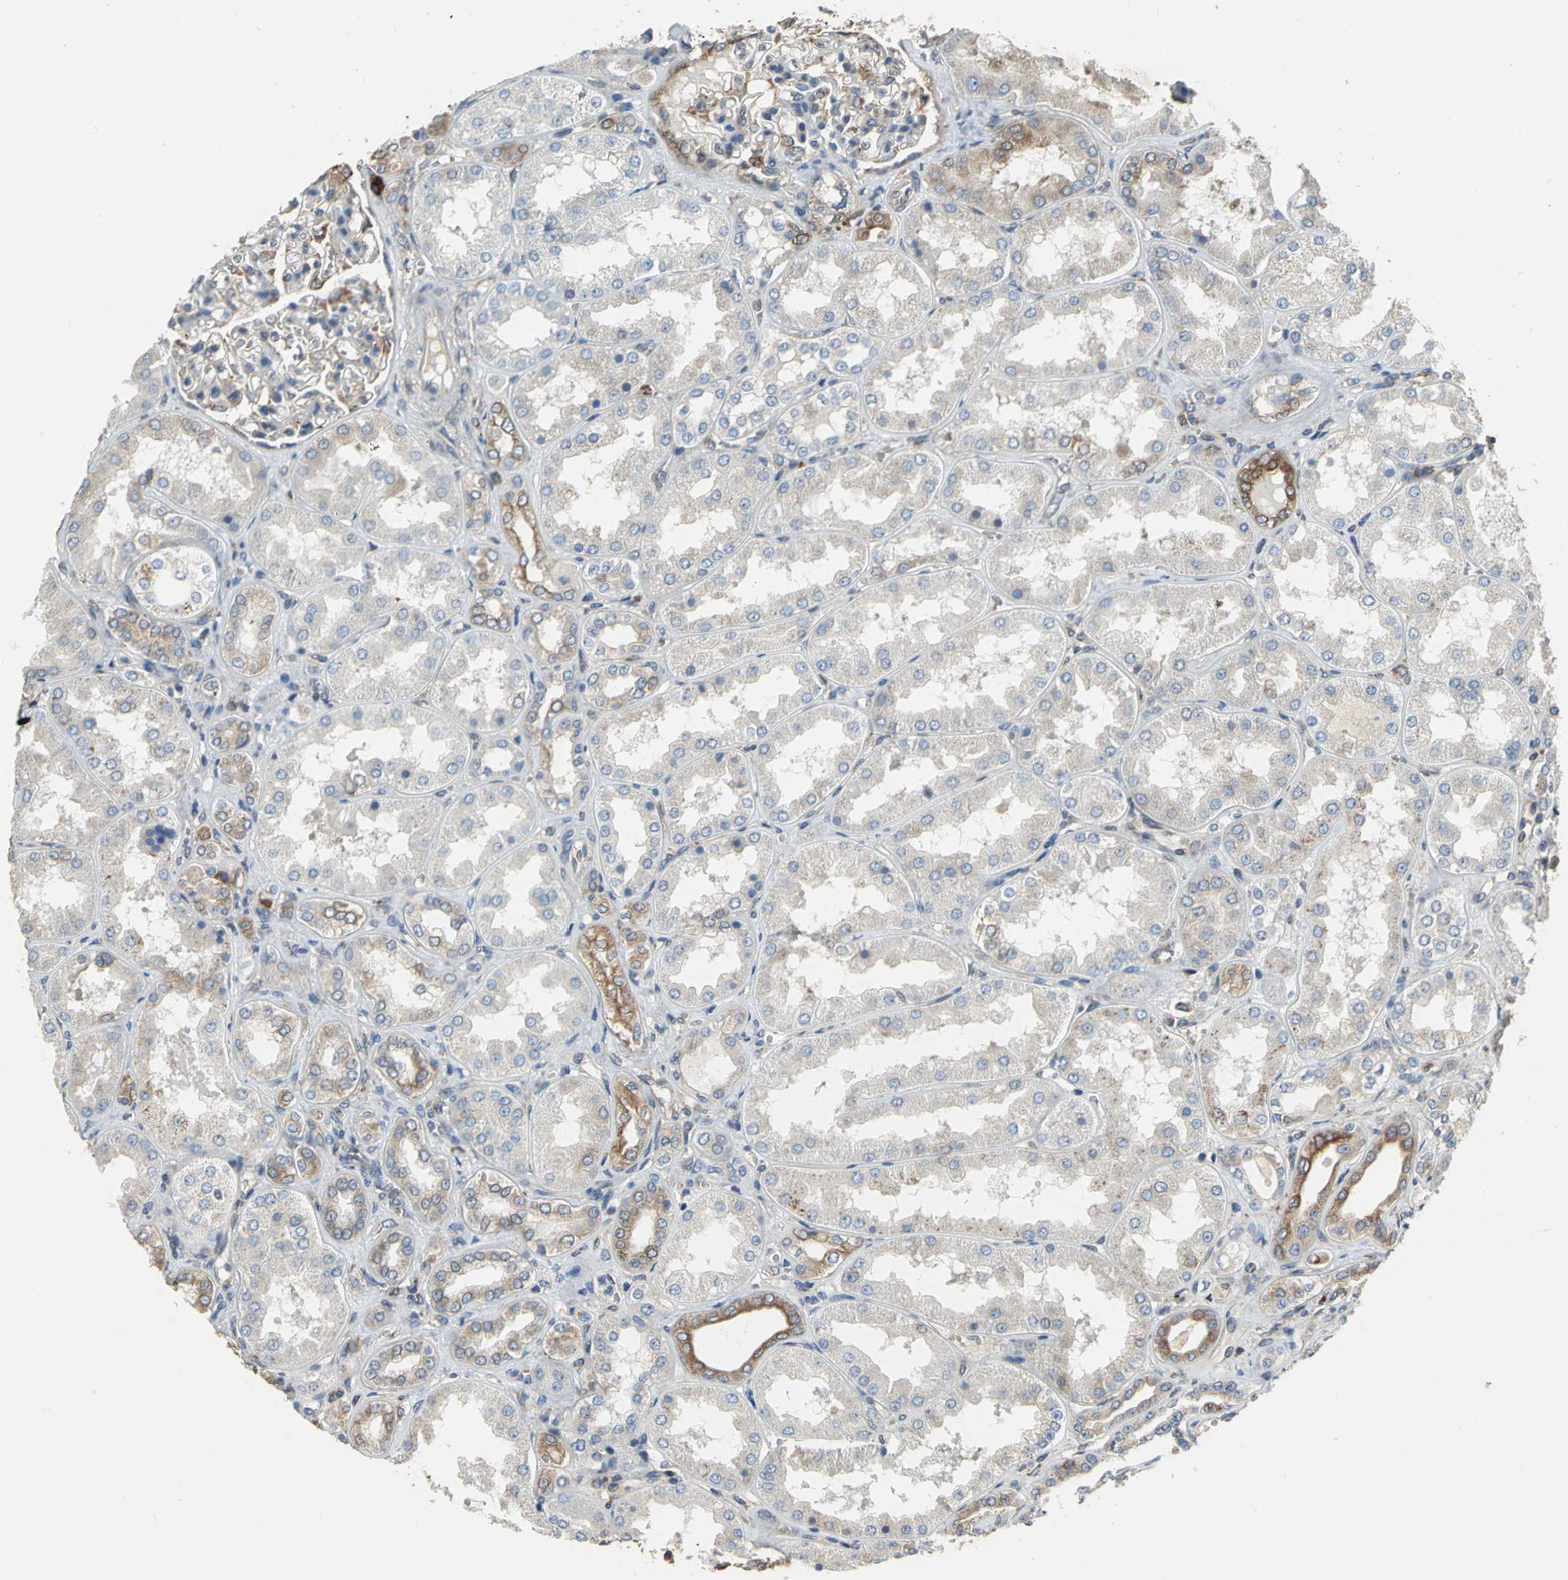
{"staining": {"intensity": "moderate", "quantity": ">75%", "location": "cytoplasmic/membranous"}, "tissue": "kidney", "cell_type": "Cells in glomeruli", "image_type": "normal", "snomed": [{"axis": "morphology", "description": "Normal tissue, NOS"}, {"axis": "topography", "description": "Kidney"}], "caption": "Cells in glomeruli reveal moderate cytoplasmic/membranous staining in approximately >75% of cells in normal kidney. The staining was performed using DAB to visualize the protein expression in brown, while the nuclei were stained in blue with hematoxylin (Magnification: 20x).", "gene": "SYVN1", "patient": {"sex": "female", "age": 56}}